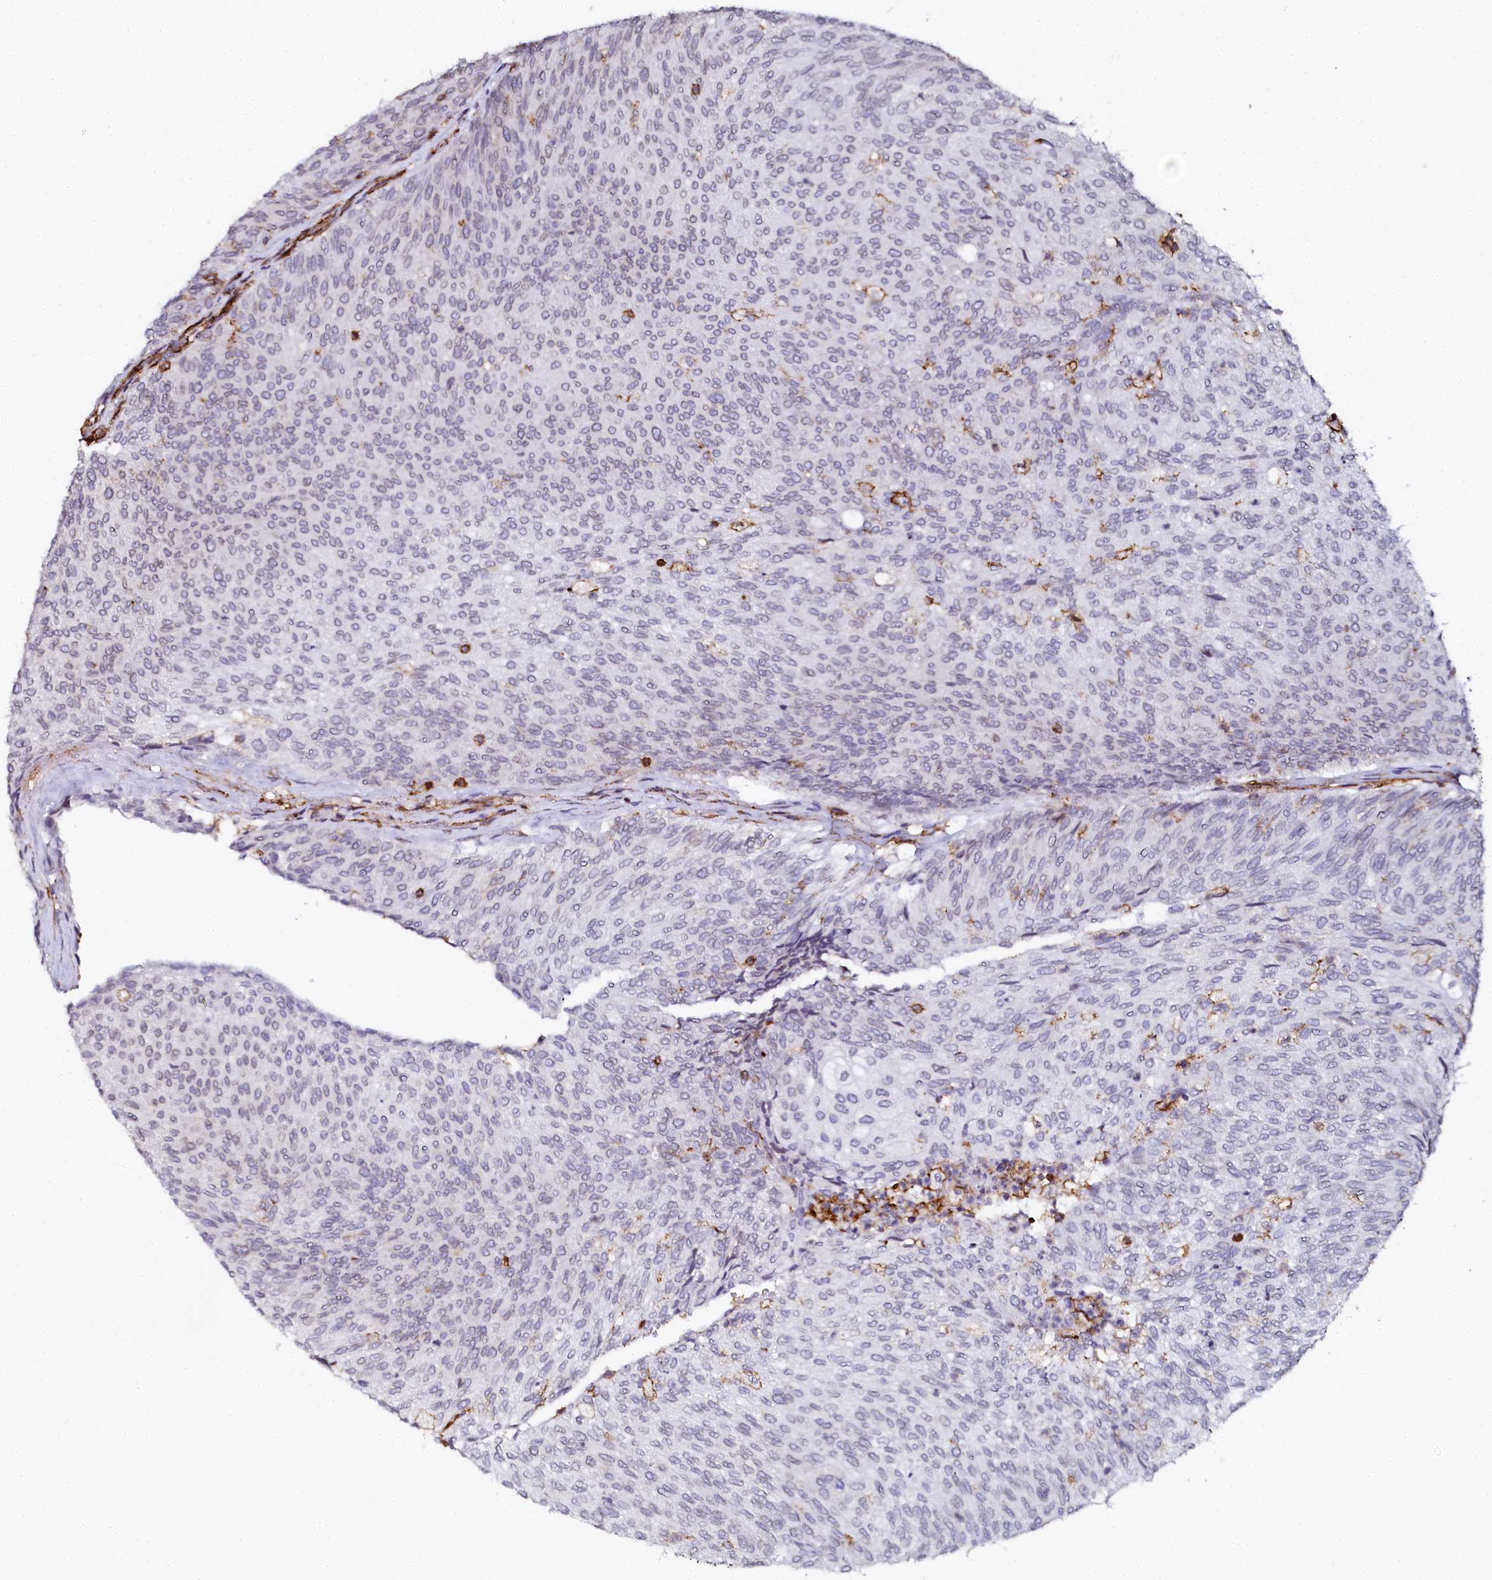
{"staining": {"intensity": "negative", "quantity": "none", "location": "none"}, "tissue": "urothelial cancer", "cell_type": "Tumor cells", "image_type": "cancer", "snomed": [{"axis": "morphology", "description": "Urothelial carcinoma, Low grade"}, {"axis": "topography", "description": "Urinary bladder"}], "caption": "DAB (3,3'-diaminobenzidine) immunohistochemical staining of human urothelial cancer exhibits no significant staining in tumor cells.", "gene": "AAAS", "patient": {"sex": "female", "age": 79}}